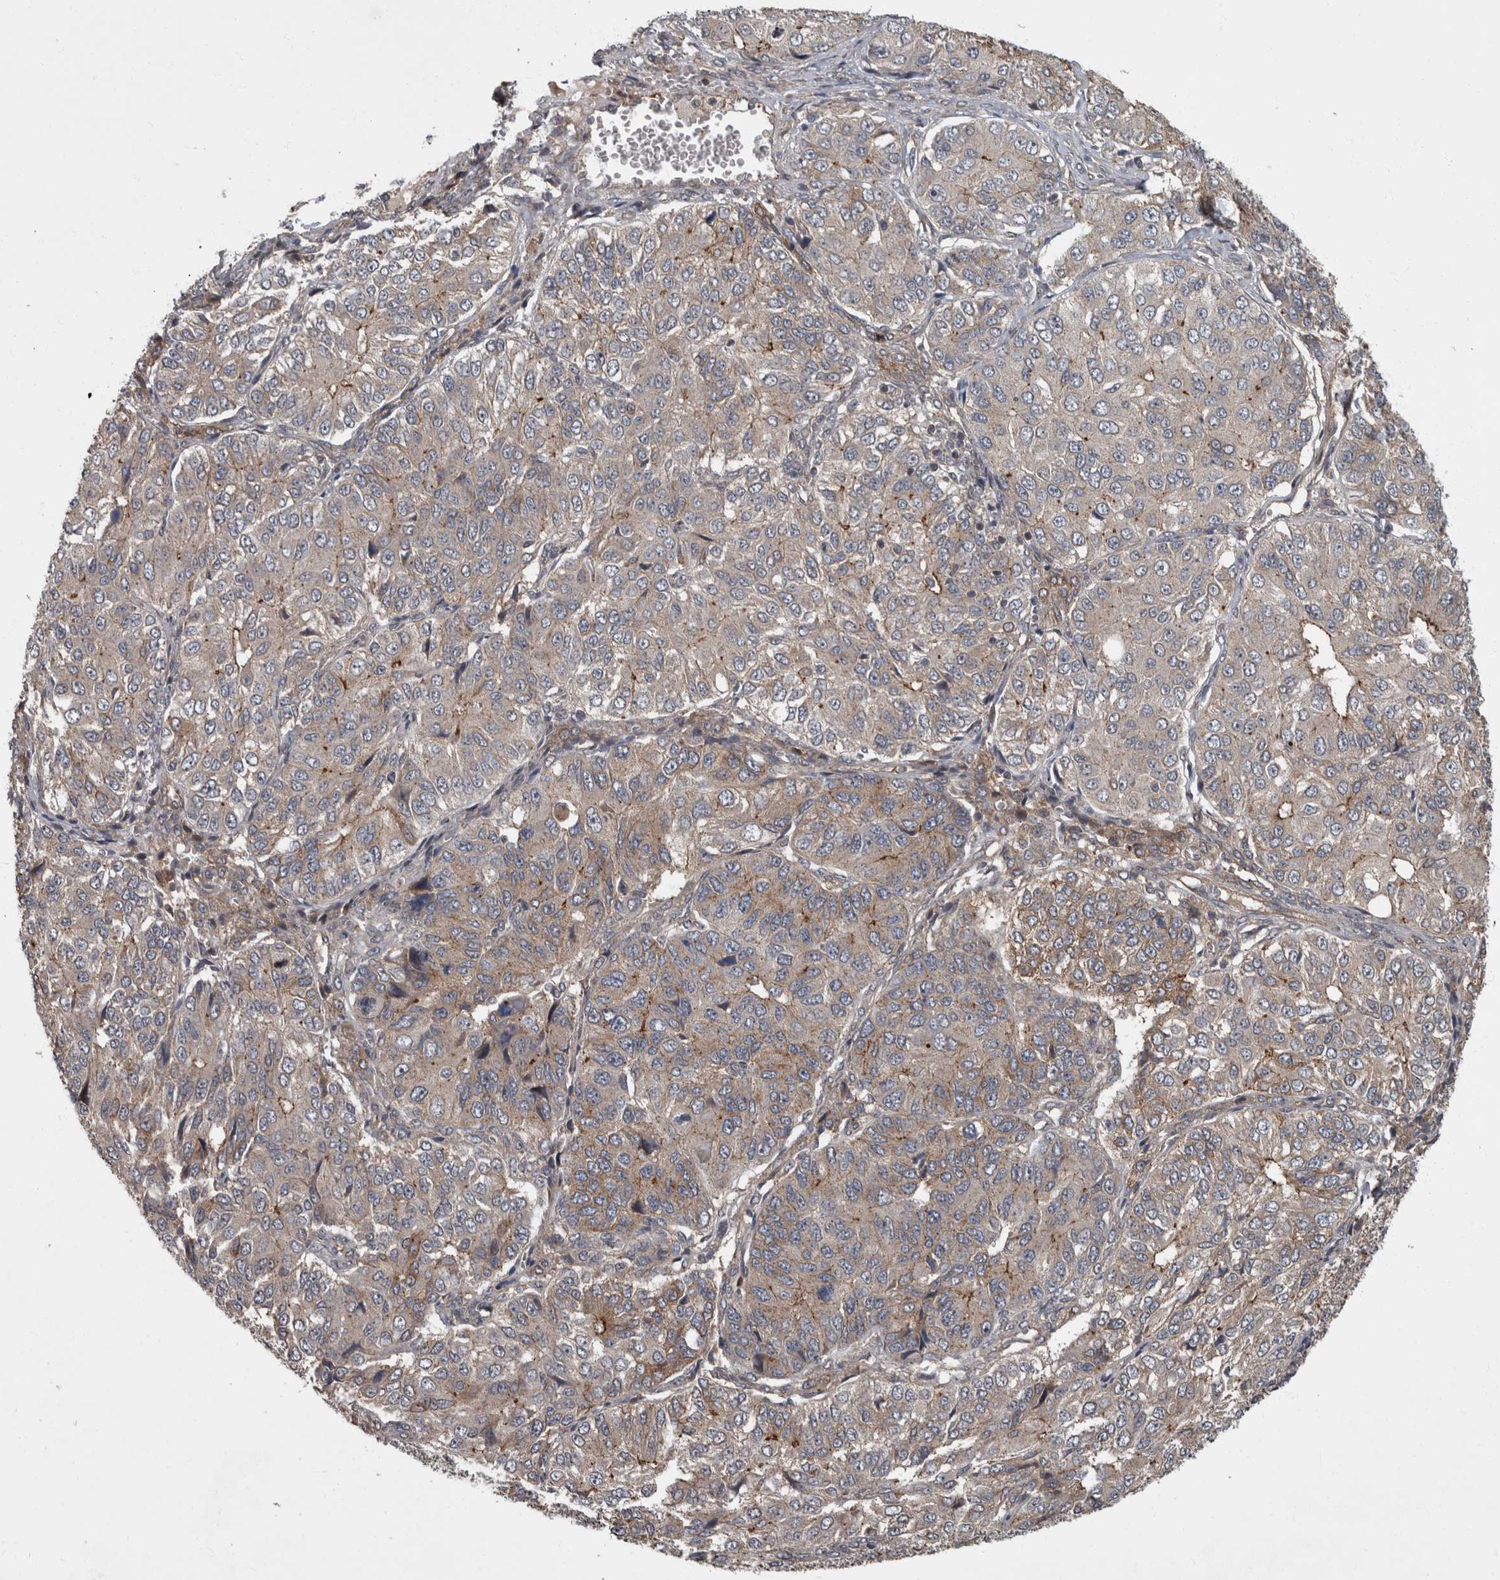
{"staining": {"intensity": "weak", "quantity": "<25%", "location": "cytoplasmic/membranous"}, "tissue": "ovarian cancer", "cell_type": "Tumor cells", "image_type": "cancer", "snomed": [{"axis": "morphology", "description": "Carcinoma, endometroid"}, {"axis": "topography", "description": "Ovary"}], "caption": "A photomicrograph of endometroid carcinoma (ovarian) stained for a protein reveals no brown staining in tumor cells.", "gene": "VEGFD", "patient": {"sex": "female", "age": 51}}